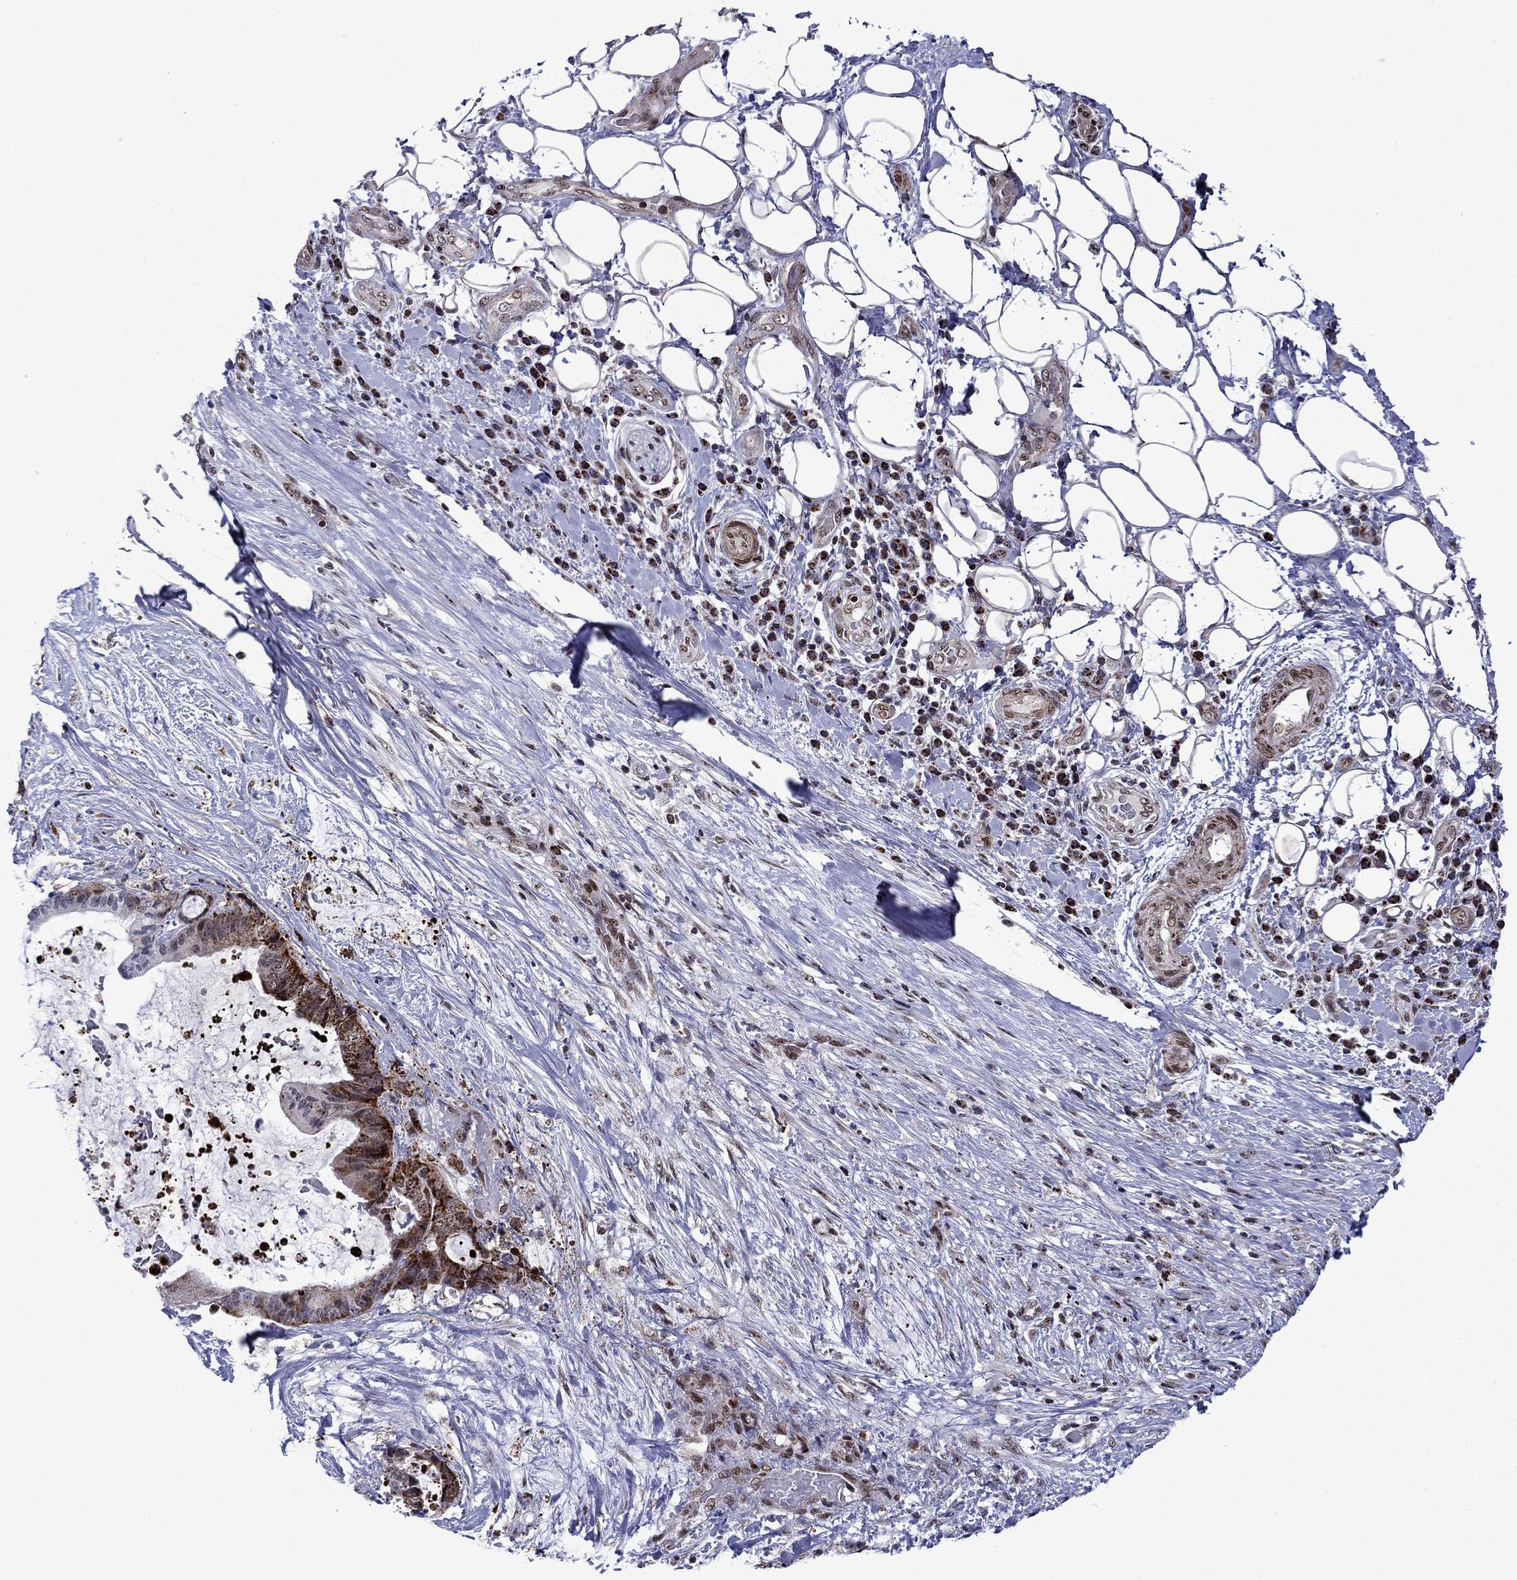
{"staining": {"intensity": "moderate", "quantity": "25%-75%", "location": "cytoplasmic/membranous"}, "tissue": "liver cancer", "cell_type": "Tumor cells", "image_type": "cancer", "snomed": [{"axis": "morphology", "description": "Cholangiocarcinoma"}, {"axis": "topography", "description": "Liver"}], "caption": "There is medium levels of moderate cytoplasmic/membranous expression in tumor cells of liver cancer (cholangiocarcinoma), as demonstrated by immunohistochemical staining (brown color).", "gene": "SURF2", "patient": {"sex": "female", "age": 73}}